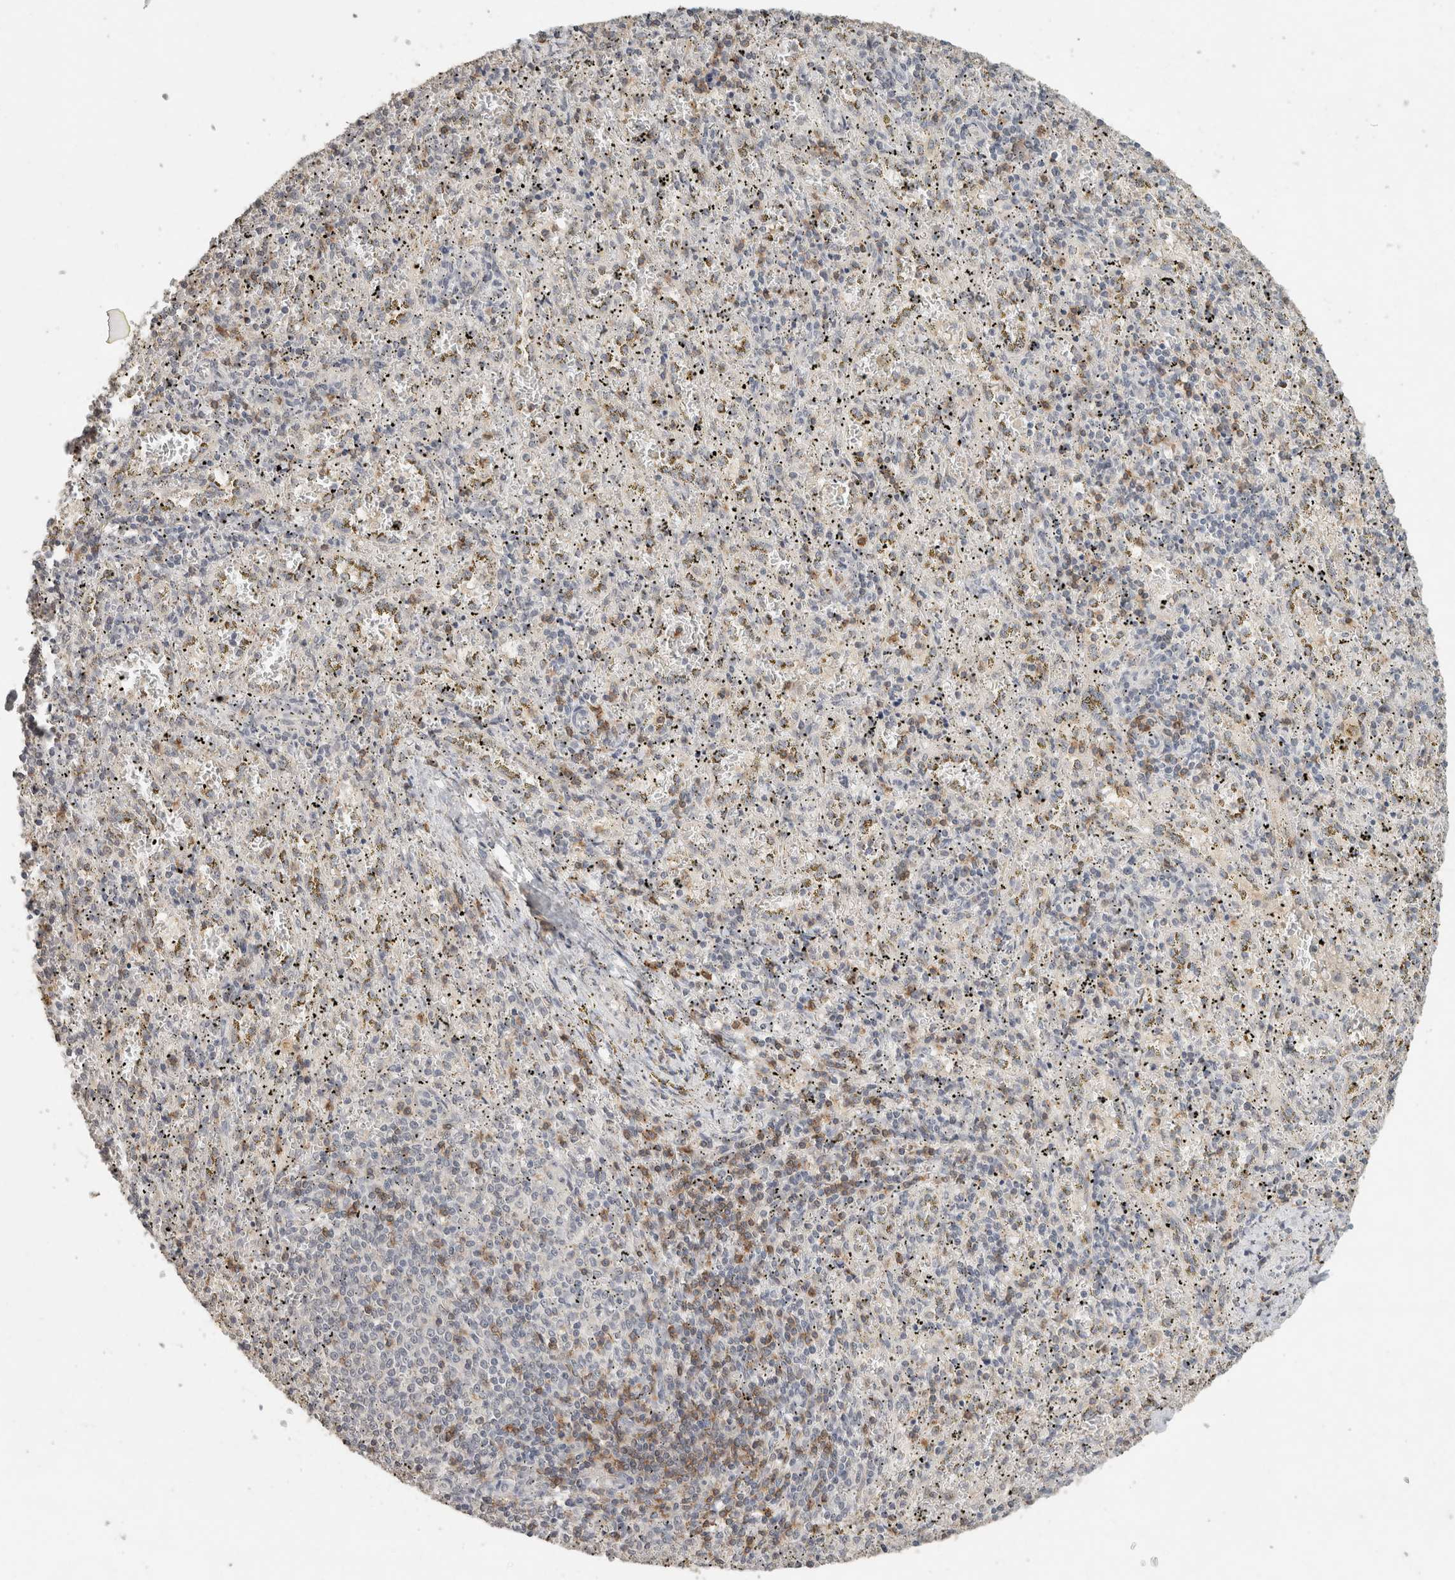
{"staining": {"intensity": "moderate", "quantity": "<25%", "location": "cytoplasmic/membranous"}, "tissue": "spleen", "cell_type": "Cells in red pulp", "image_type": "normal", "snomed": [{"axis": "morphology", "description": "Normal tissue, NOS"}, {"axis": "topography", "description": "Spleen"}], "caption": "Immunohistochemistry (DAB (3,3'-diaminobenzidine)) staining of unremarkable spleen displays moderate cytoplasmic/membranous protein positivity in approximately <25% of cells in red pulp.", "gene": "TRAT1", "patient": {"sex": "male", "age": 11}}